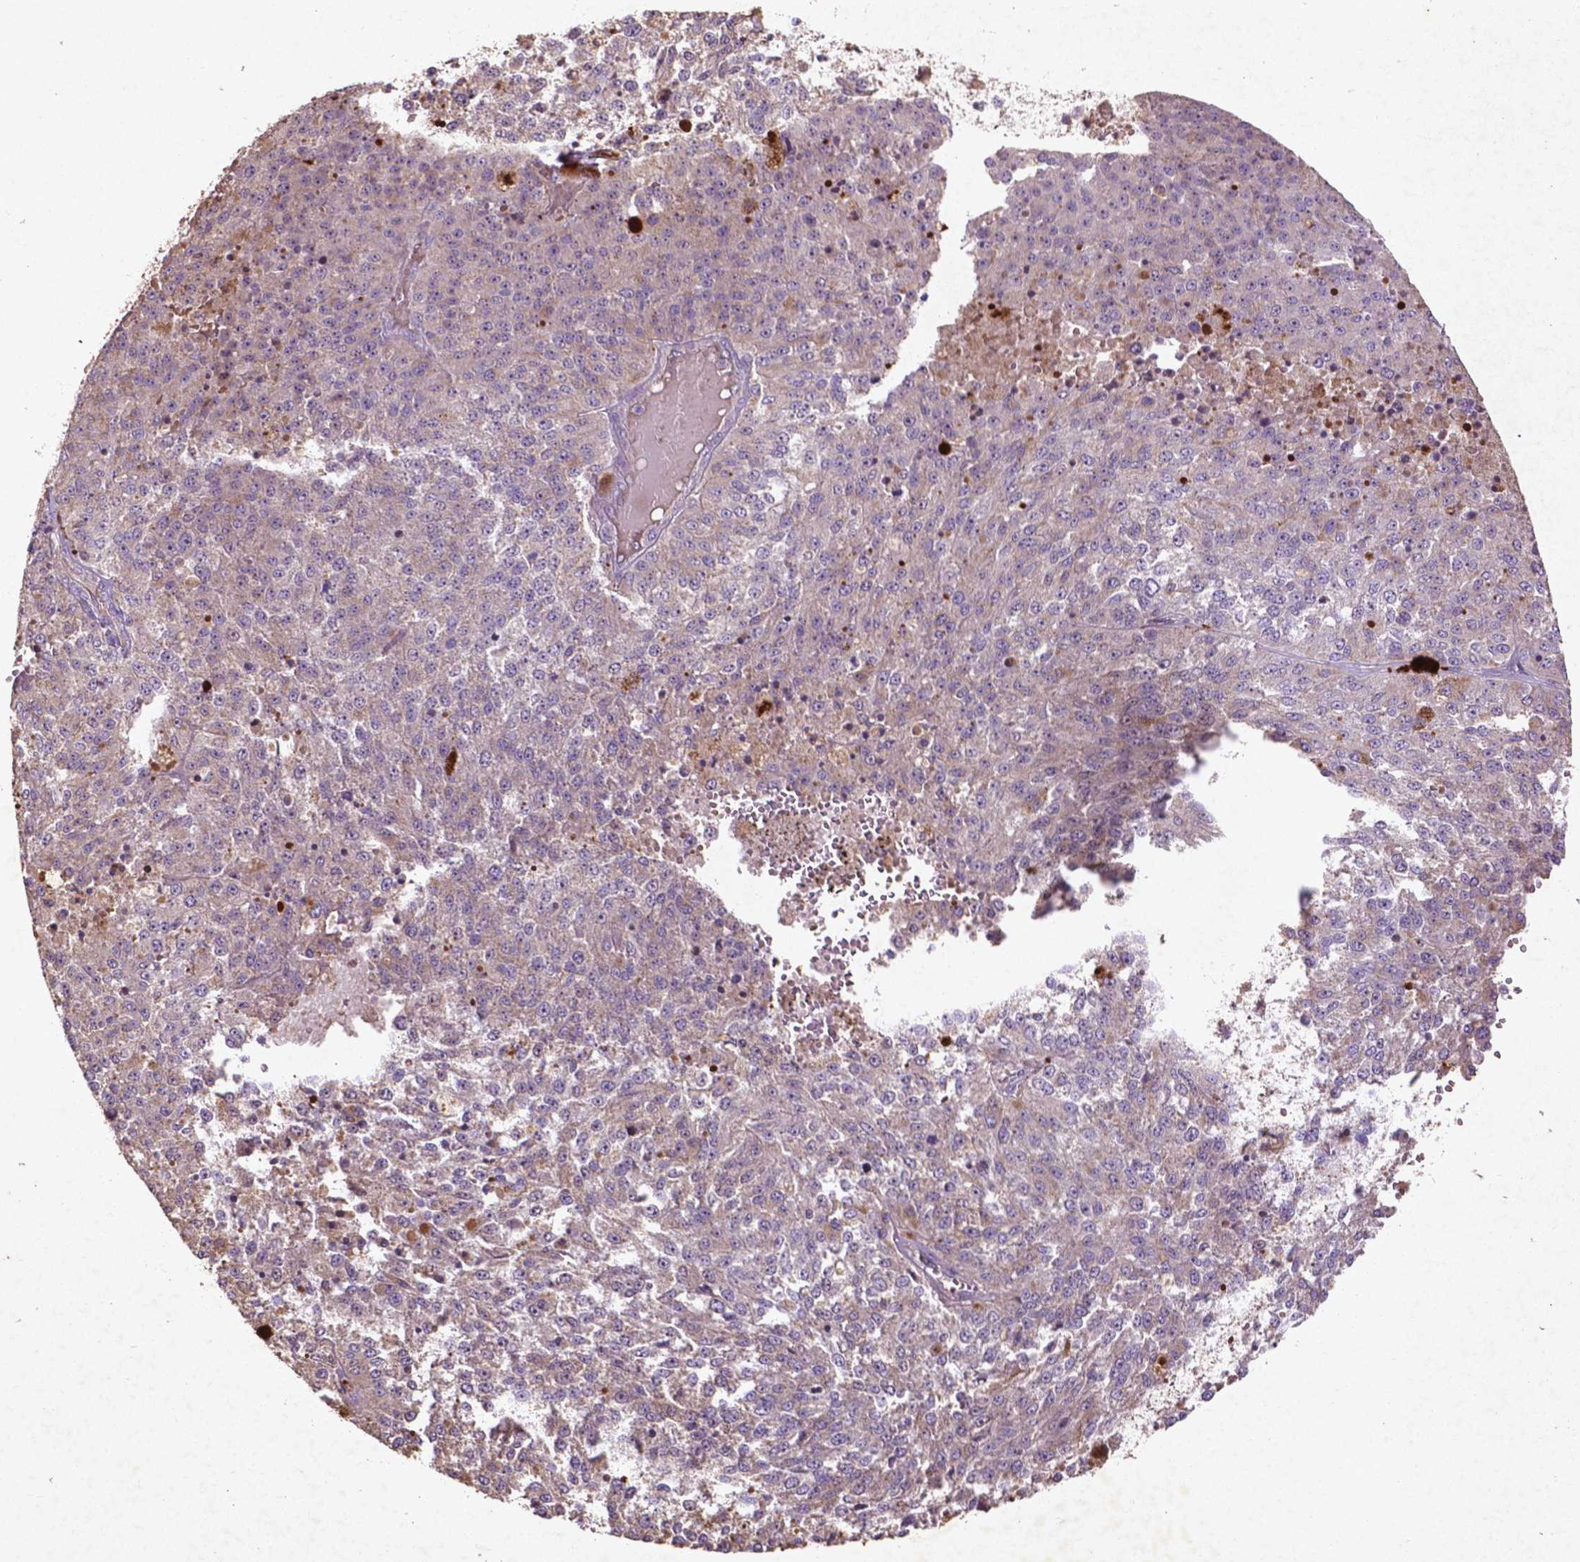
{"staining": {"intensity": "weak", "quantity": ">75%", "location": "cytoplasmic/membranous"}, "tissue": "melanoma", "cell_type": "Tumor cells", "image_type": "cancer", "snomed": [{"axis": "morphology", "description": "Malignant melanoma, Metastatic site"}, {"axis": "topography", "description": "Lymph node"}], "caption": "Immunohistochemistry (IHC) histopathology image of malignant melanoma (metastatic site) stained for a protein (brown), which demonstrates low levels of weak cytoplasmic/membranous staining in approximately >75% of tumor cells.", "gene": "COQ2", "patient": {"sex": "female", "age": 64}}